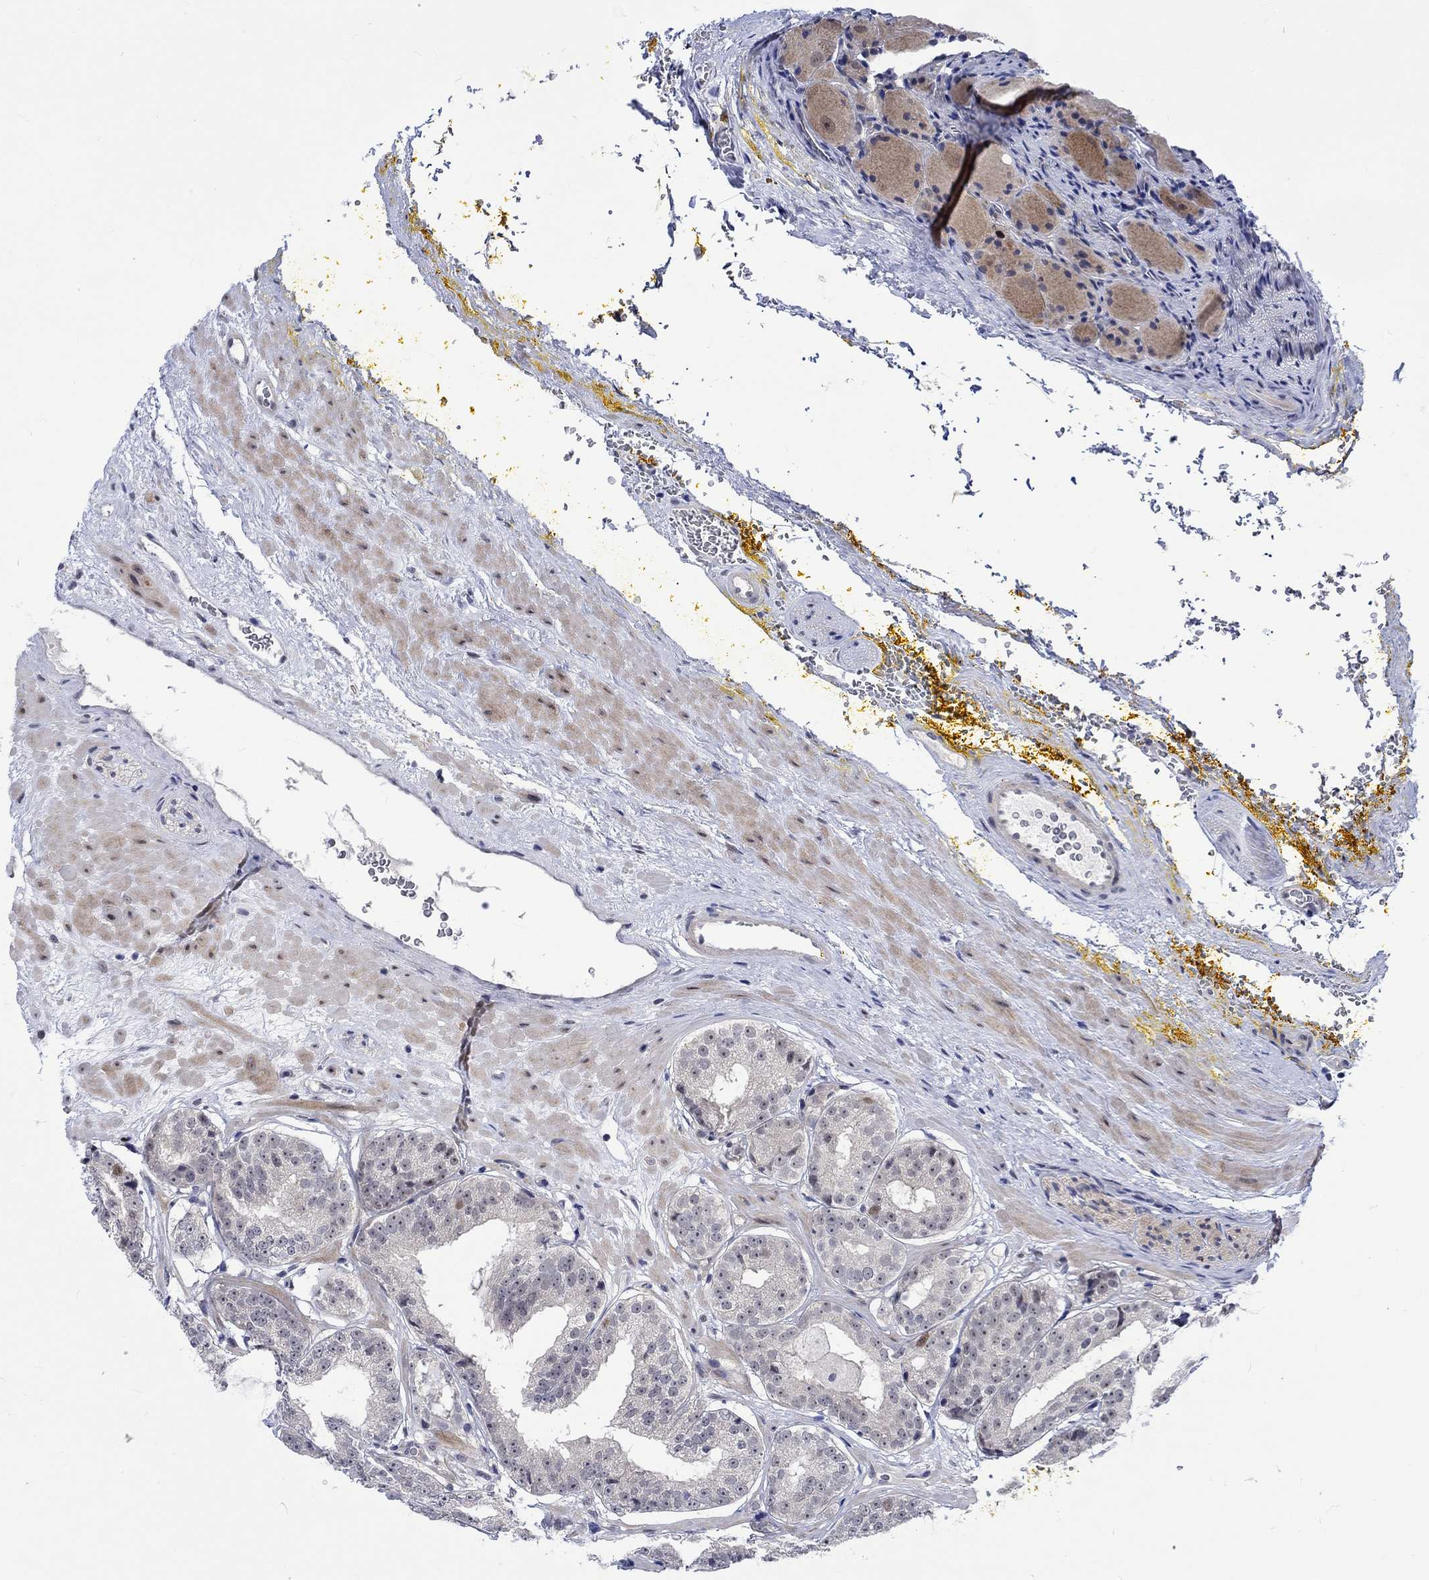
{"staining": {"intensity": "moderate", "quantity": "<25%", "location": "nuclear"}, "tissue": "prostate cancer", "cell_type": "Tumor cells", "image_type": "cancer", "snomed": [{"axis": "morphology", "description": "Adenocarcinoma, Low grade"}, {"axis": "topography", "description": "Prostate"}], "caption": "Protein positivity by immunohistochemistry (IHC) reveals moderate nuclear positivity in approximately <25% of tumor cells in prostate adenocarcinoma (low-grade). Immunohistochemistry stains the protein in brown and the nuclei are stained blue.", "gene": "E2F8", "patient": {"sex": "male", "age": 60}}